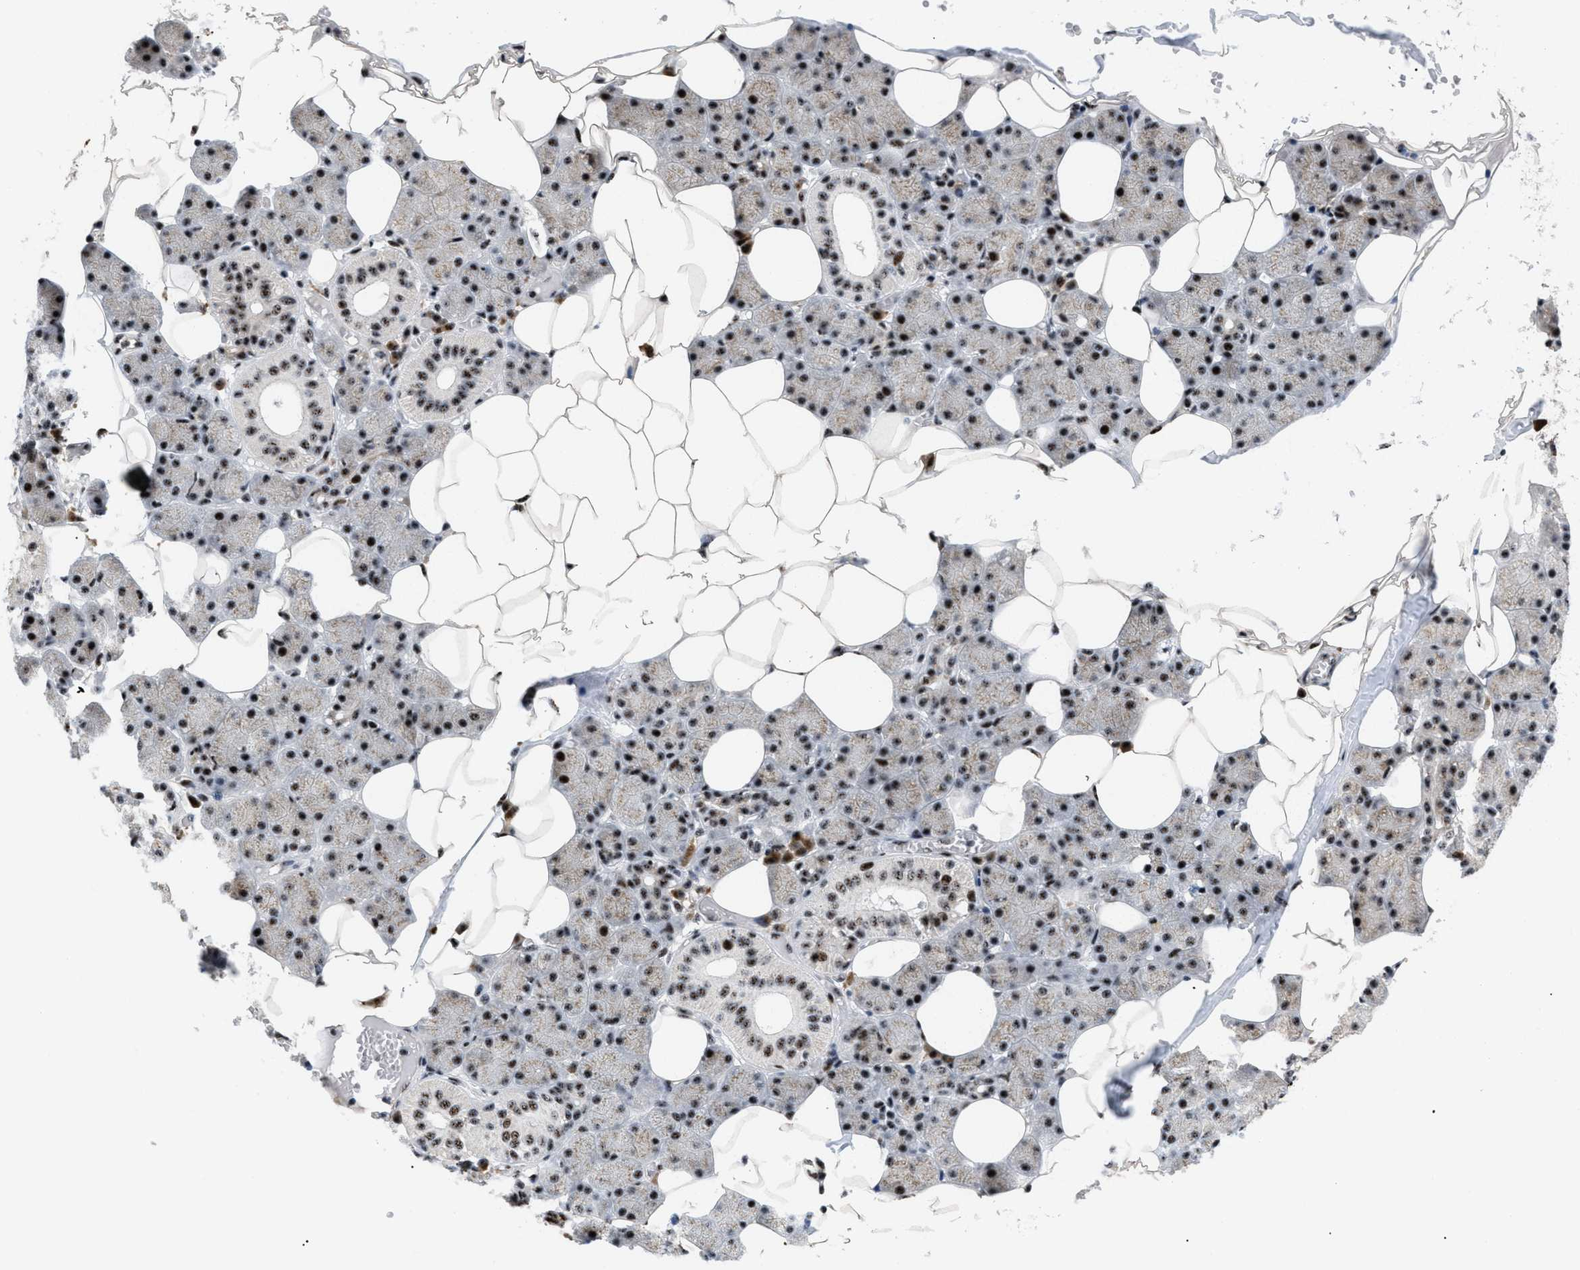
{"staining": {"intensity": "moderate", "quantity": ">75%", "location": "nuclear"}, "tissue": "salivary gland", "cell_type": "Glandular cells", "image_type": "normal", "snomed": [{"axis": "morphology", "description": "Normal tissue, NOS"}, {"axis": "topography", "description": "Salivary gland"}], "caption": "A high-resolution histopathology image shows IHC staining of unremarkable salivary gland, which shows moderate nuclear expression in approximately >75% of glandular cells. Immunohistochemistry (ihc) stains the protein in brown and the nuclei are stained blue.", "gene": "CDR2", "patient": {"sex": "female", "age": 33}}